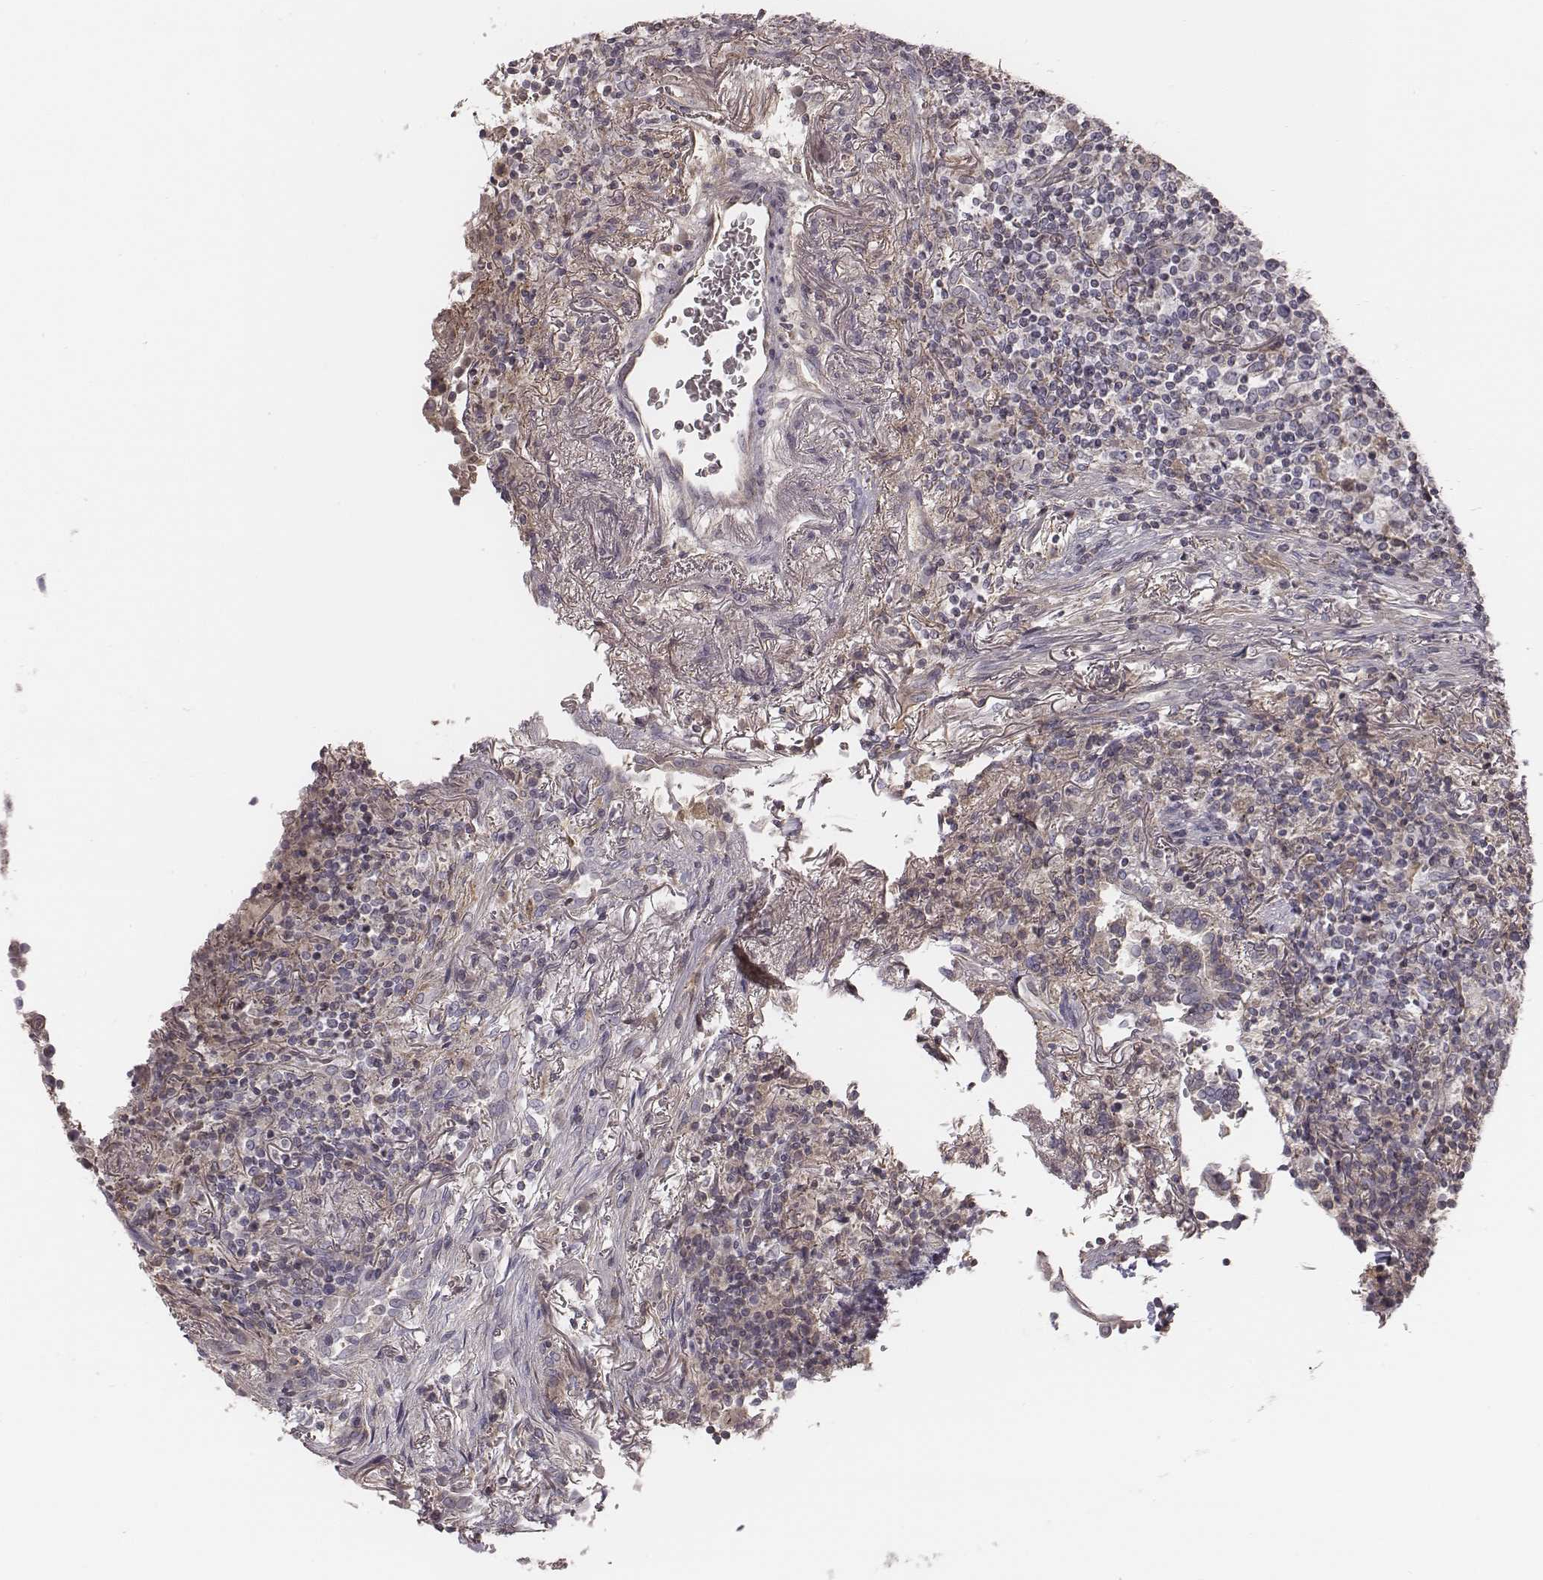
{"staining": {"intensity": "negative", "quantity": "none", "location": "none"}, "tissue": "lymphoma", "cell_type": "Tumor cells", "image_type": "cancer", "snomed": [{"axis": "morphology", "description": "Malignant lymphoma, non-Hodgkin's type, High grade"}, {"axis": "topography", "description": "Lung"}], "caption": "Tumor cells show no significant expression in high-grade malignant lymphoma, non-Hodgkin's type.", "gene": "TLX3", "patient": {"sex": "male", "age": 79}}